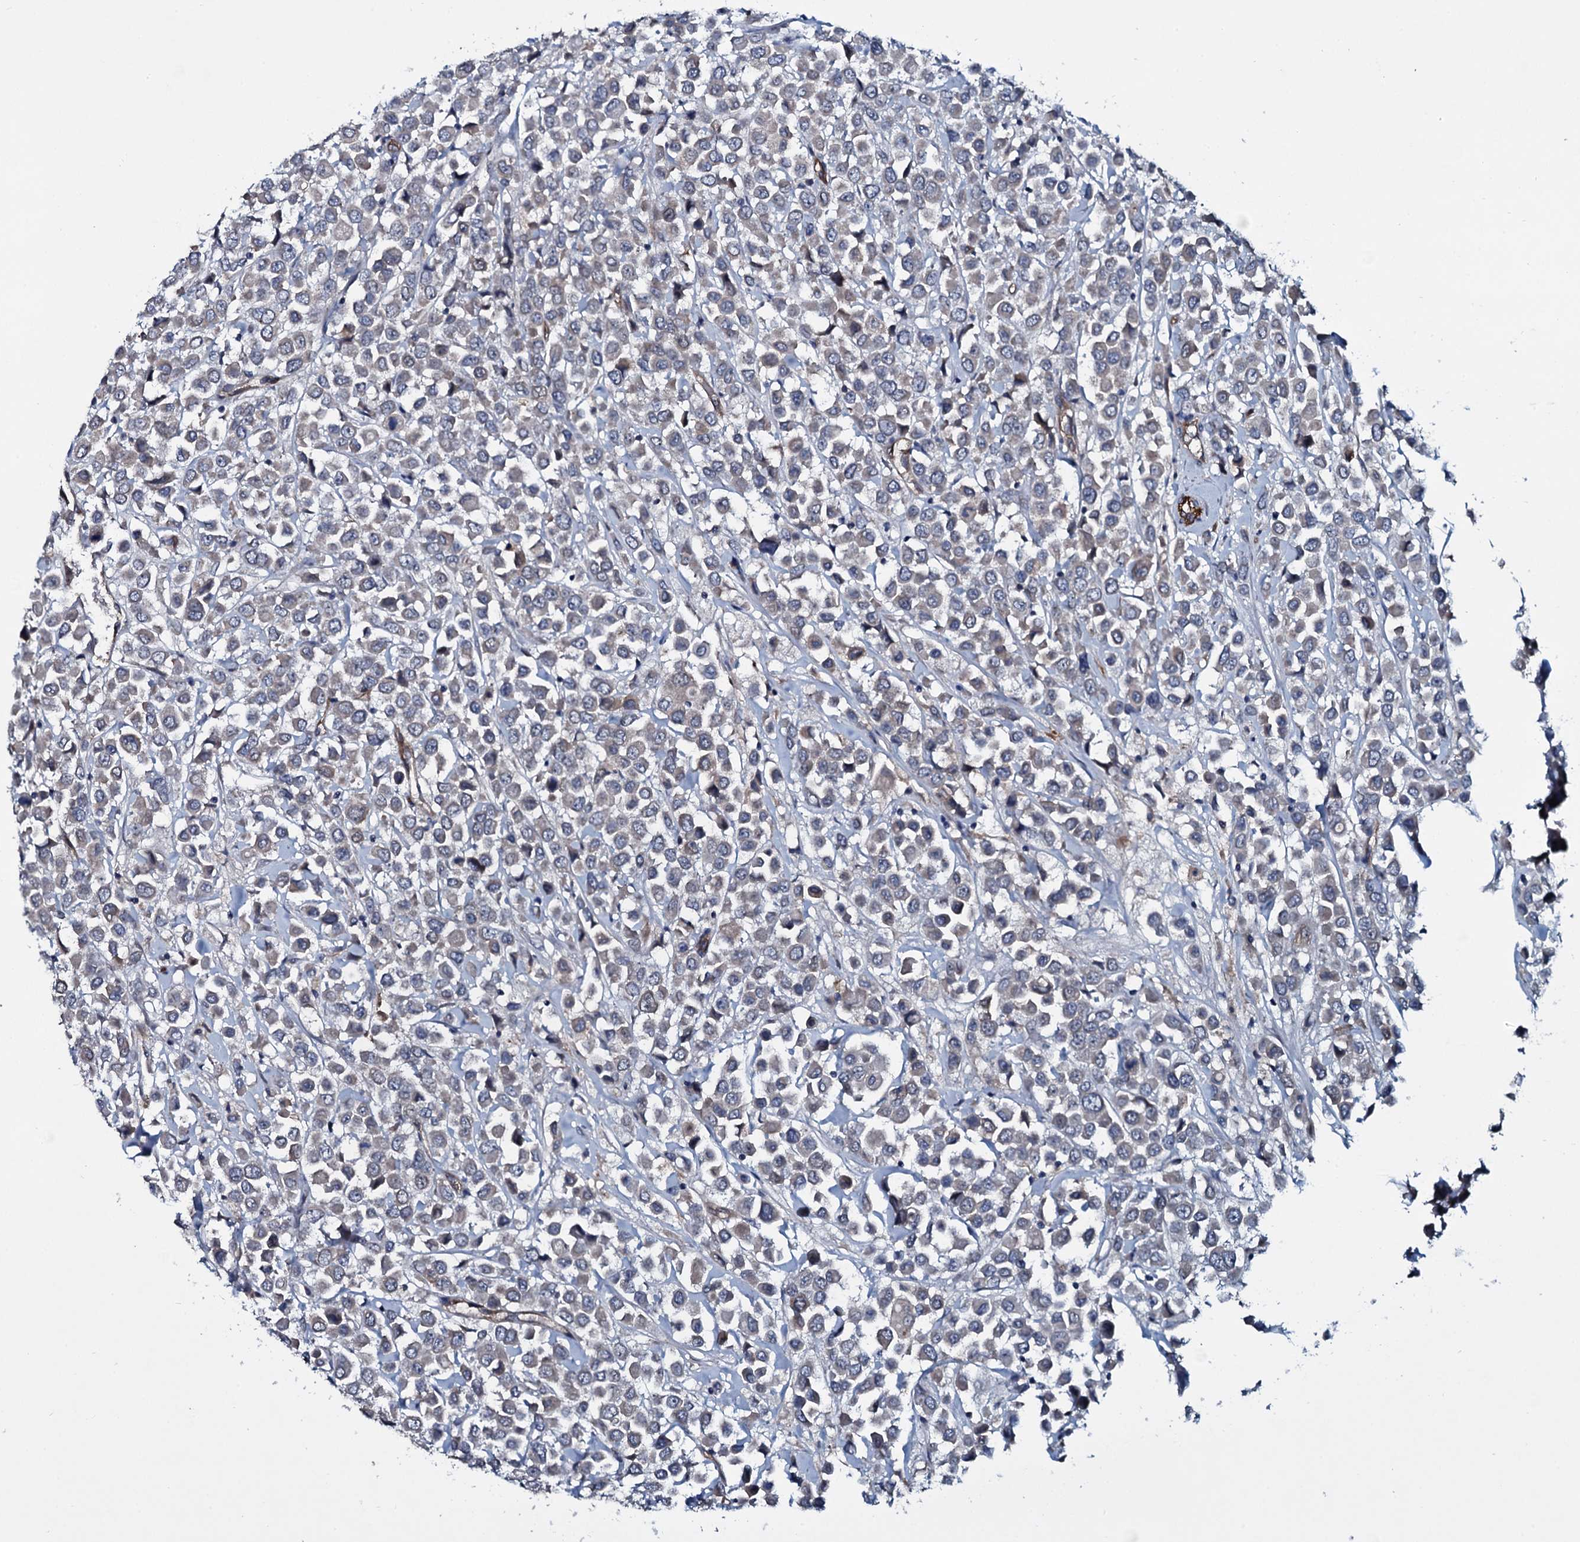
{"staining": {"intensity": "negative", "quantity": "none", "location": "none"}, "tissue": "breast cancer", "cell_type": "Tumor cells", "image_type": "cancer", "snomed": [{"axis": "morphology", "description": "Duct carcinoma"}, {"axis": "topography", "description": "Breast"}], "caption": "Breast cancer was stained to show a protein in brown. There is no significant positivity in tumor cells.", "gene": "CLEC14A", "patient": {"sex": "female", "age": 61}}